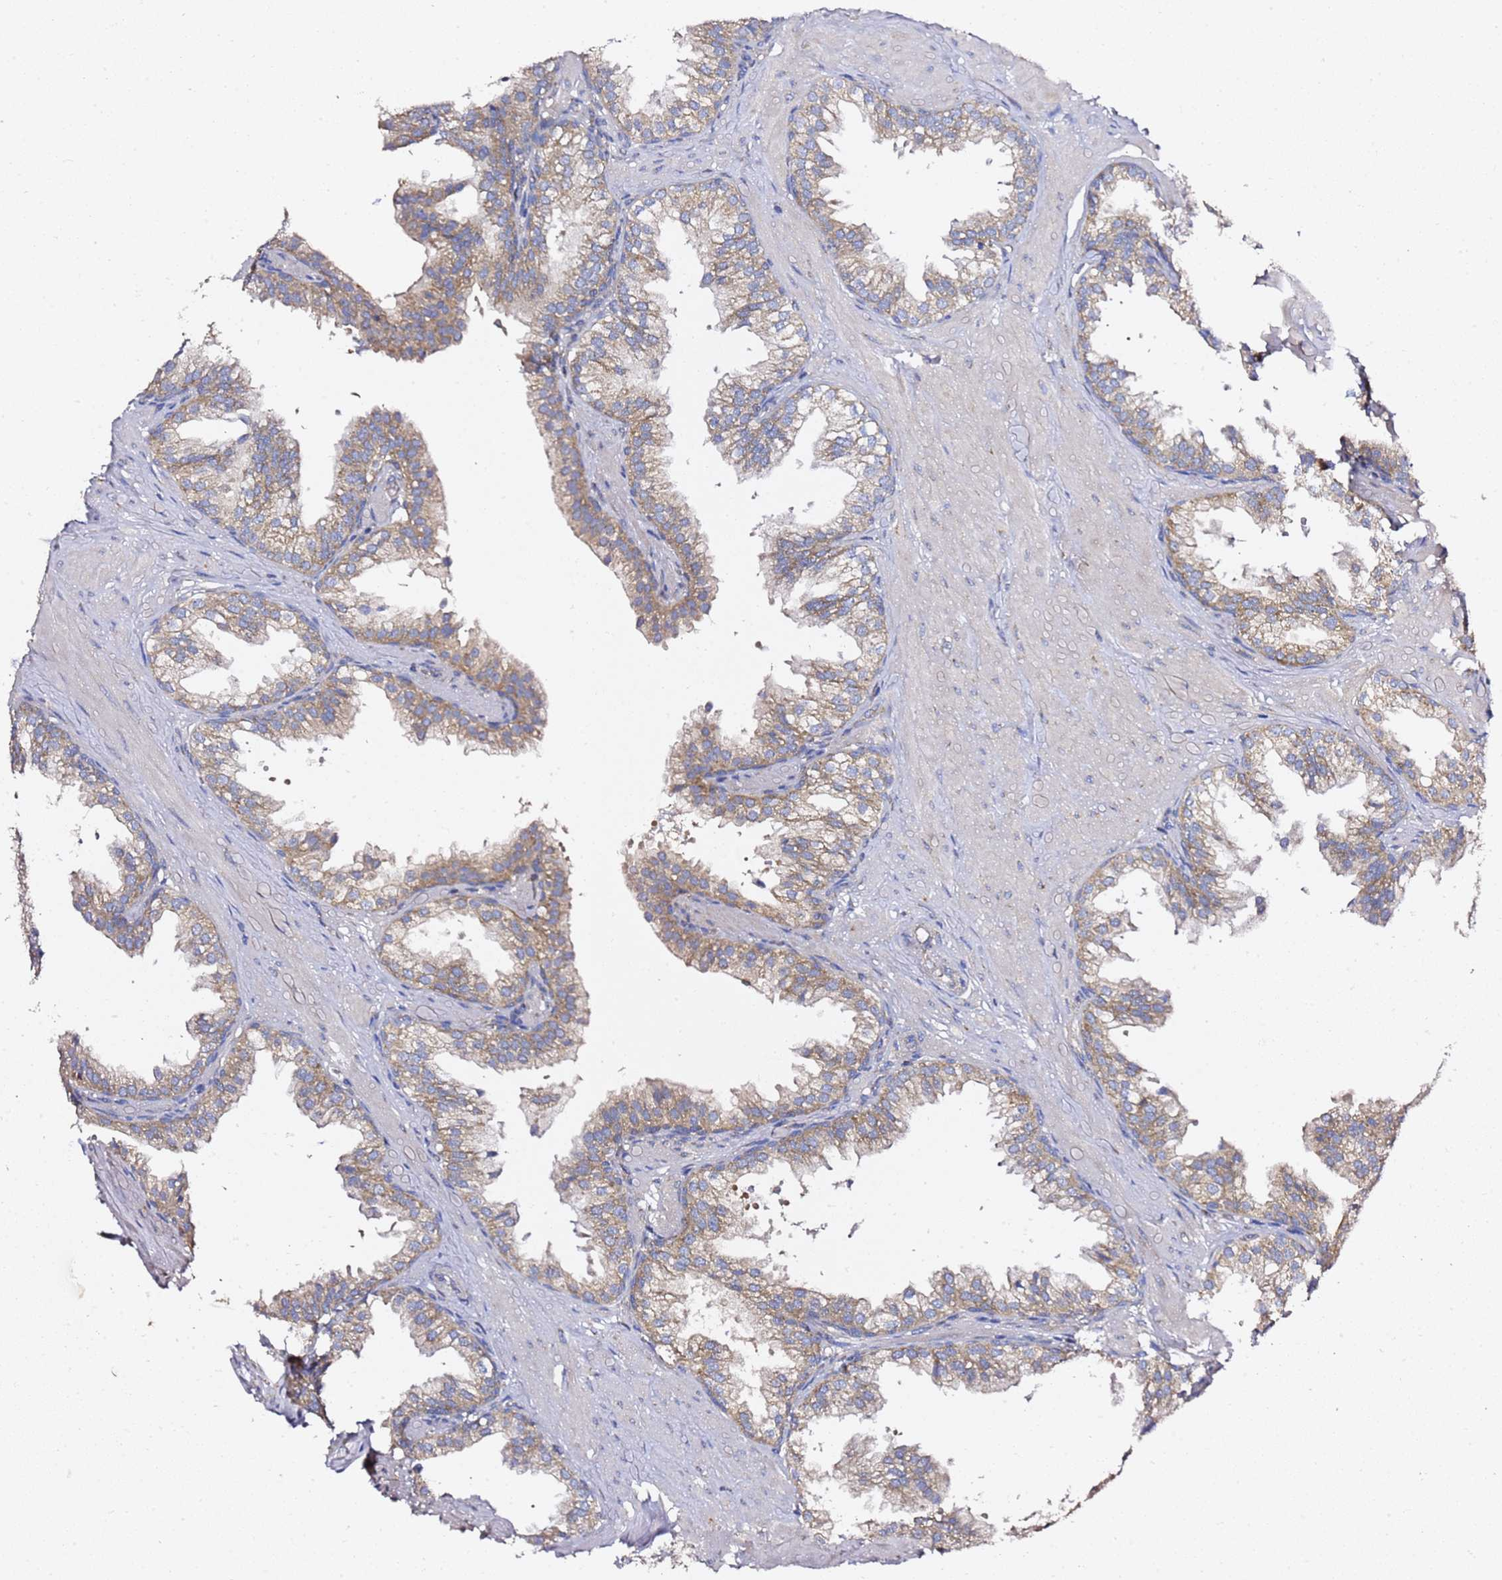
{"staining": {"intensity": "moderate", "quantity": ">75%", "location": "cytoplasmic/membranous"}, "tissue": "prostate", "cell_type": "Glandular cells", "image_type": "normal", "snomed": [{"axis": "morphology", "description": "Normal tissue, NOS"}, {"axis": "topography", "description": "Prostate"}, {"axis": "topography", "description": "Peripheral nerve tissue"}], "caption": "Immunohistochemistry (IHC) of normal prostate demonstrates medium levels of moderate cytoplasmic/membranous staining in approximately >75% of glandular cells.", "gene": "C19orf12", "patient": {"sex": "male", "age": 55}}